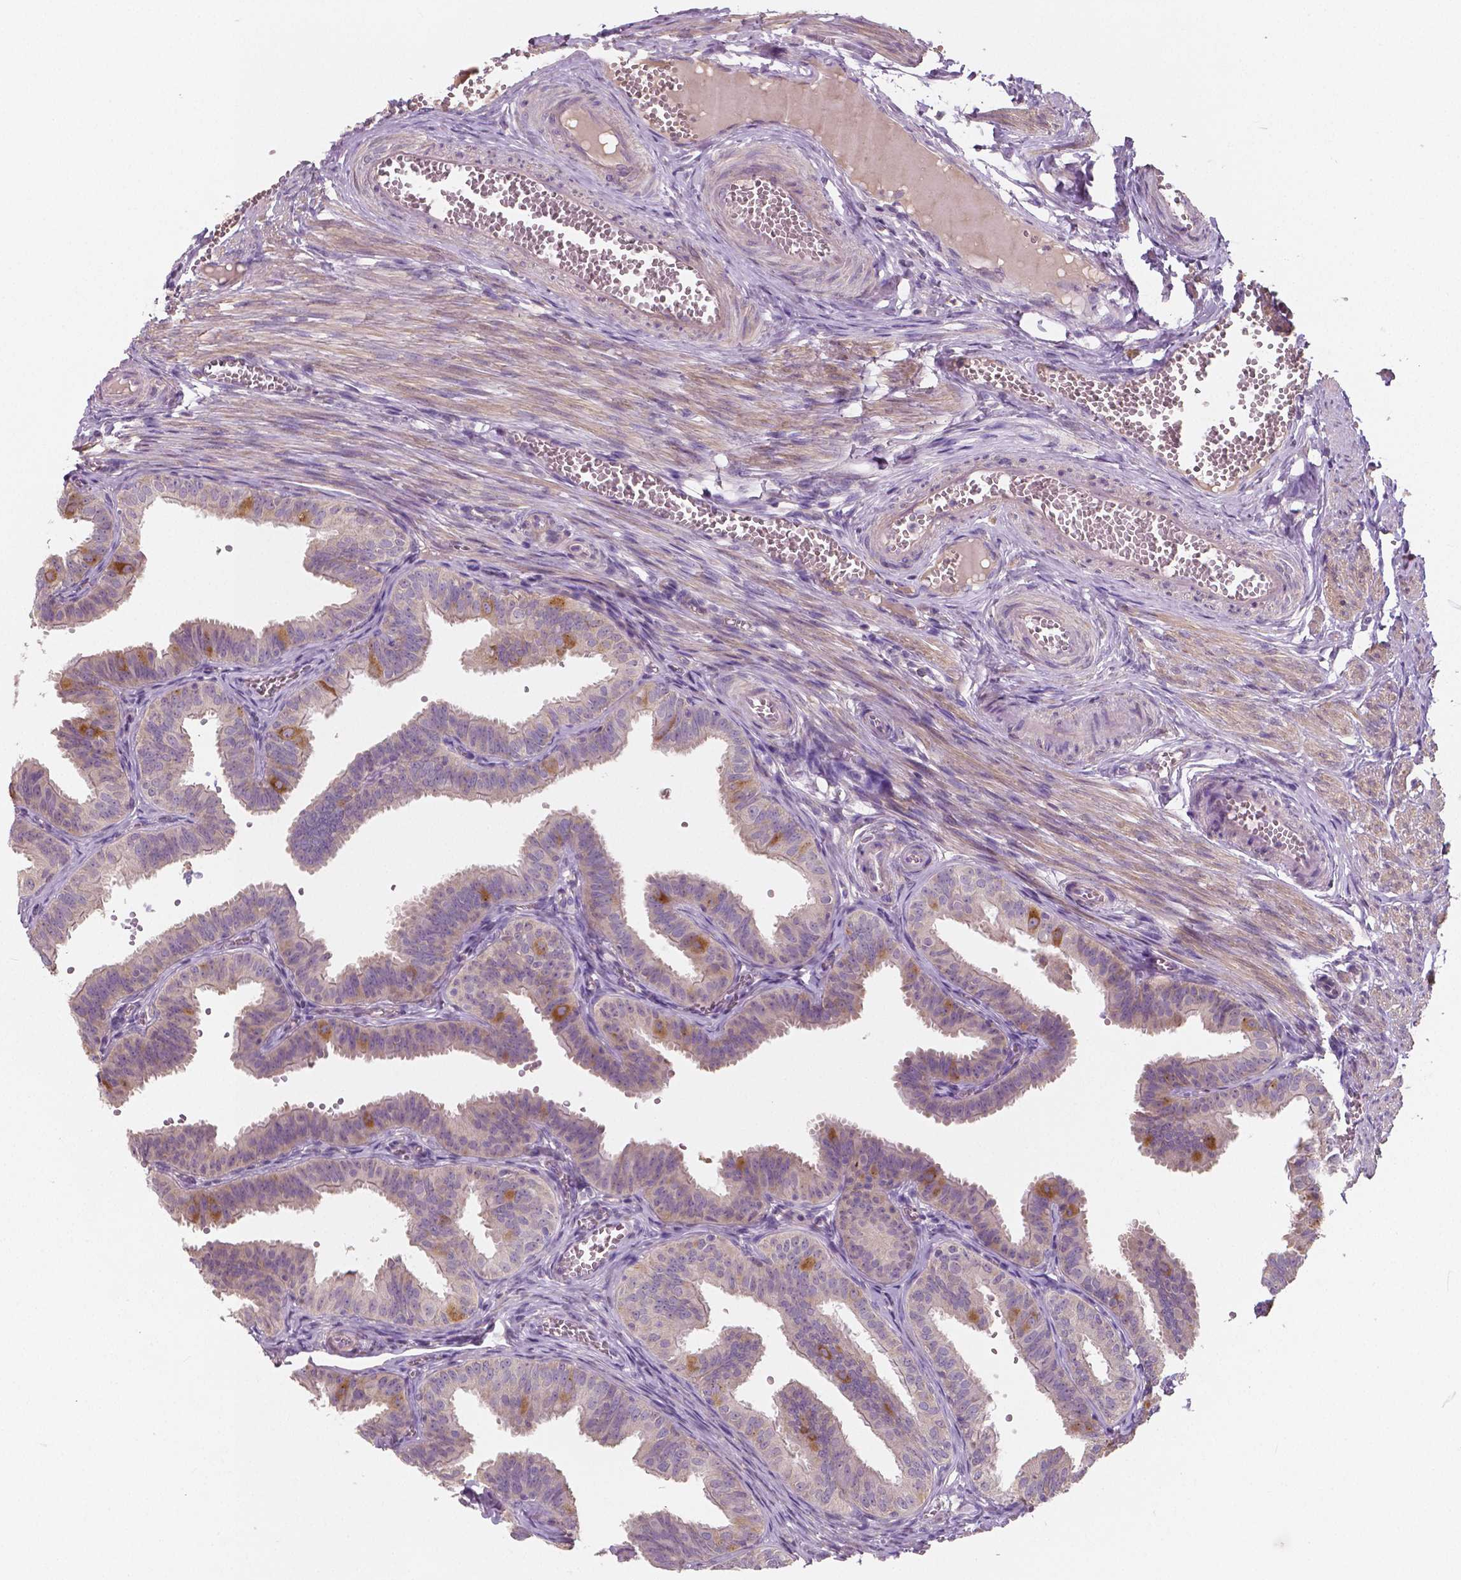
{"staining": {"intensity": "moderate", "quantity": "<25%", "location": "cytoplasmic/membranous"}, "tissue": "fallopian tube", "cell_type": "Glandular cells", "image_type": "normal", "snomed": [{"axis": "morphology", "description": "Normal tissue, NOS"}, {"axis": "topography", "description": "Fallopian tube"}], "caption": "A histopathology image of fallopian tube stained for a protein exhibits moderate cytoplasmic/membranous brown staining in glandular cells. (DAB IHC with brightfield microscopy, high magnification).", "gene": "LSM14B", "patient": {"sex": "female", "age": 25}}